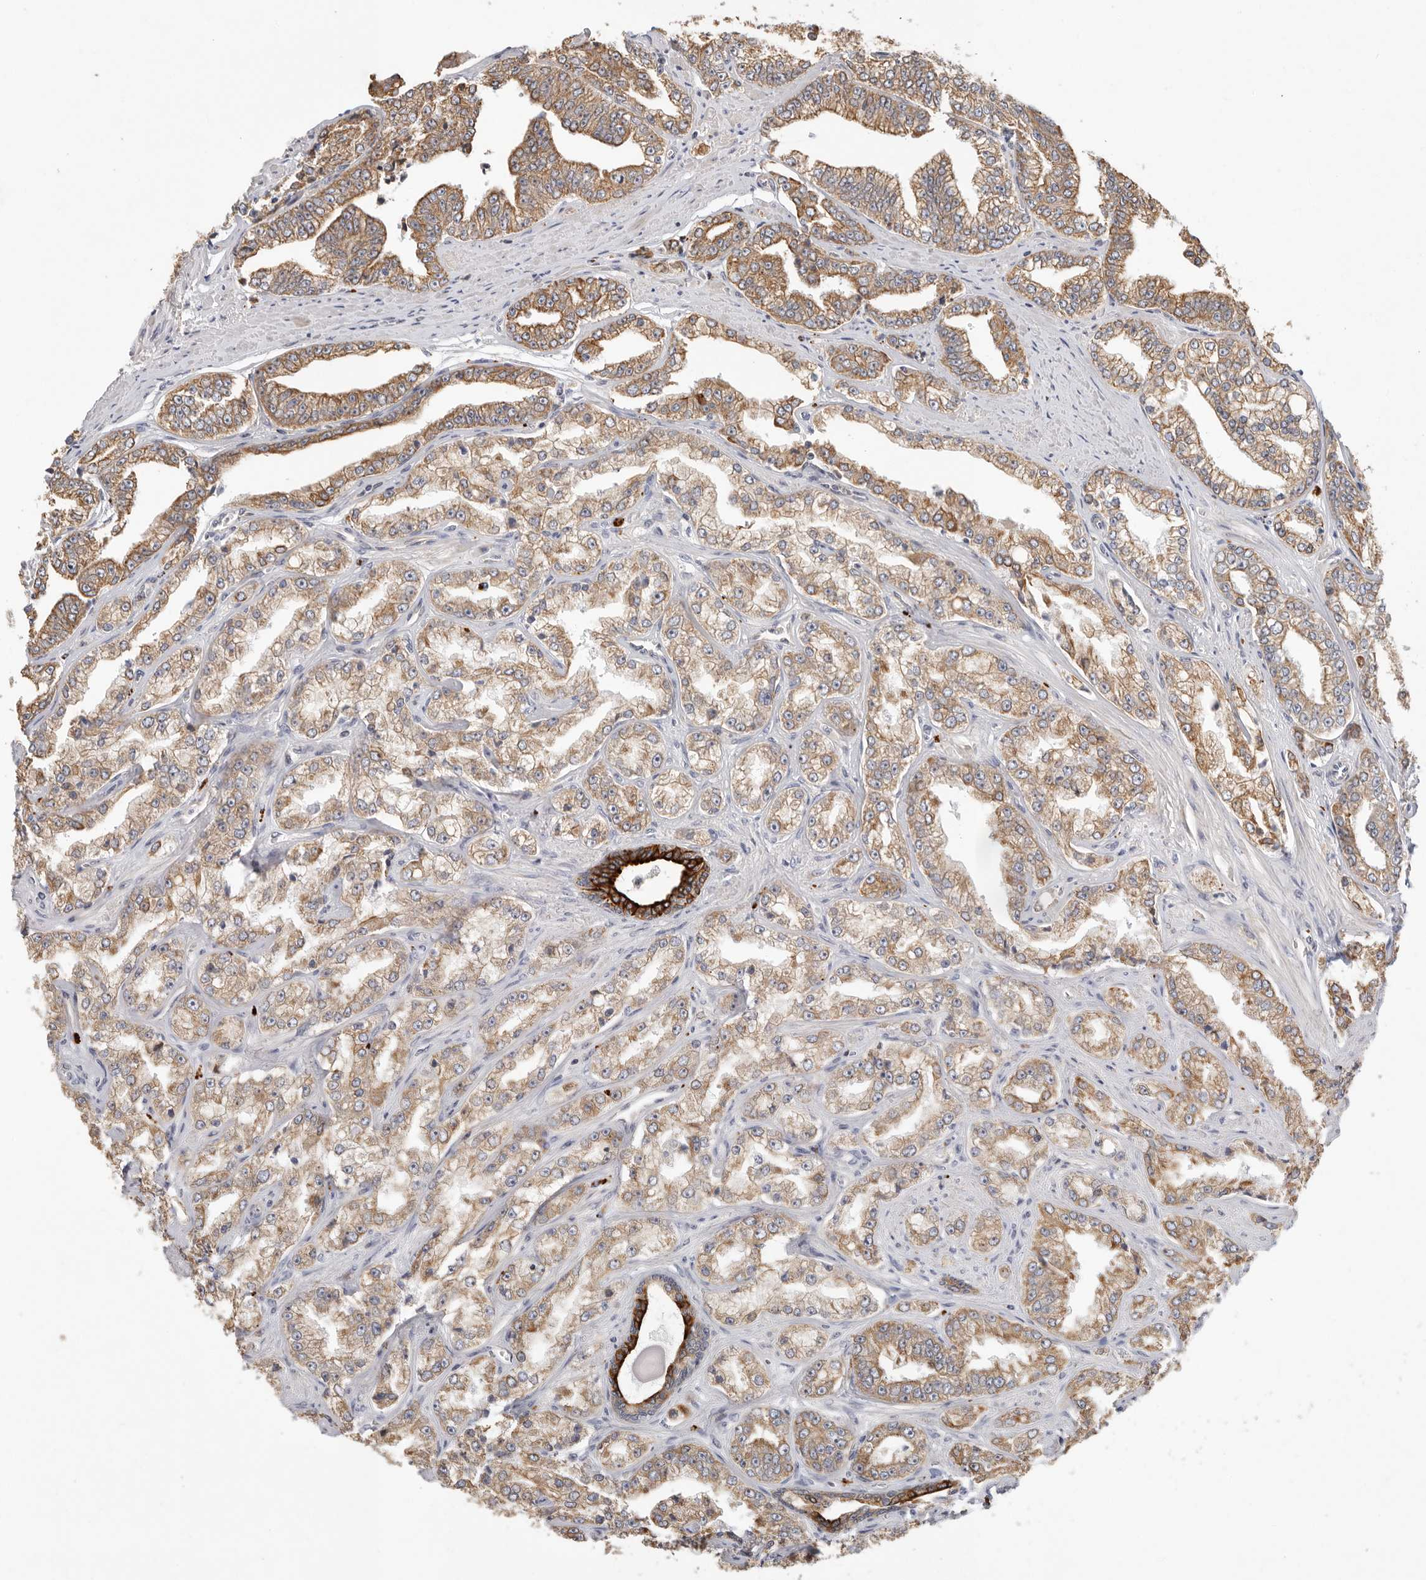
{"staining": {"intensity": "moderate", "quantity": ">75%", "location": "cytoplasmic/membranous"}, "tissue": "prostate cancer", "cell_type": "Tumor cells", "image_type": "cancer", "snomed": [{"axis": "morphology", "description": "Adenocarcinoma, High grade"}, {"axis": "topography", "description": "Prostate"}], "caption": "High-power microscopy captured an immunohistochemistry image of prostate cancer (adenocarcinoma (high-grade)), revealing moderate cytoplasmic/membranous expression in about >75% of tumor cells.", "gene": "USH1C", "patient": {"sex": "male", "age": 71}}